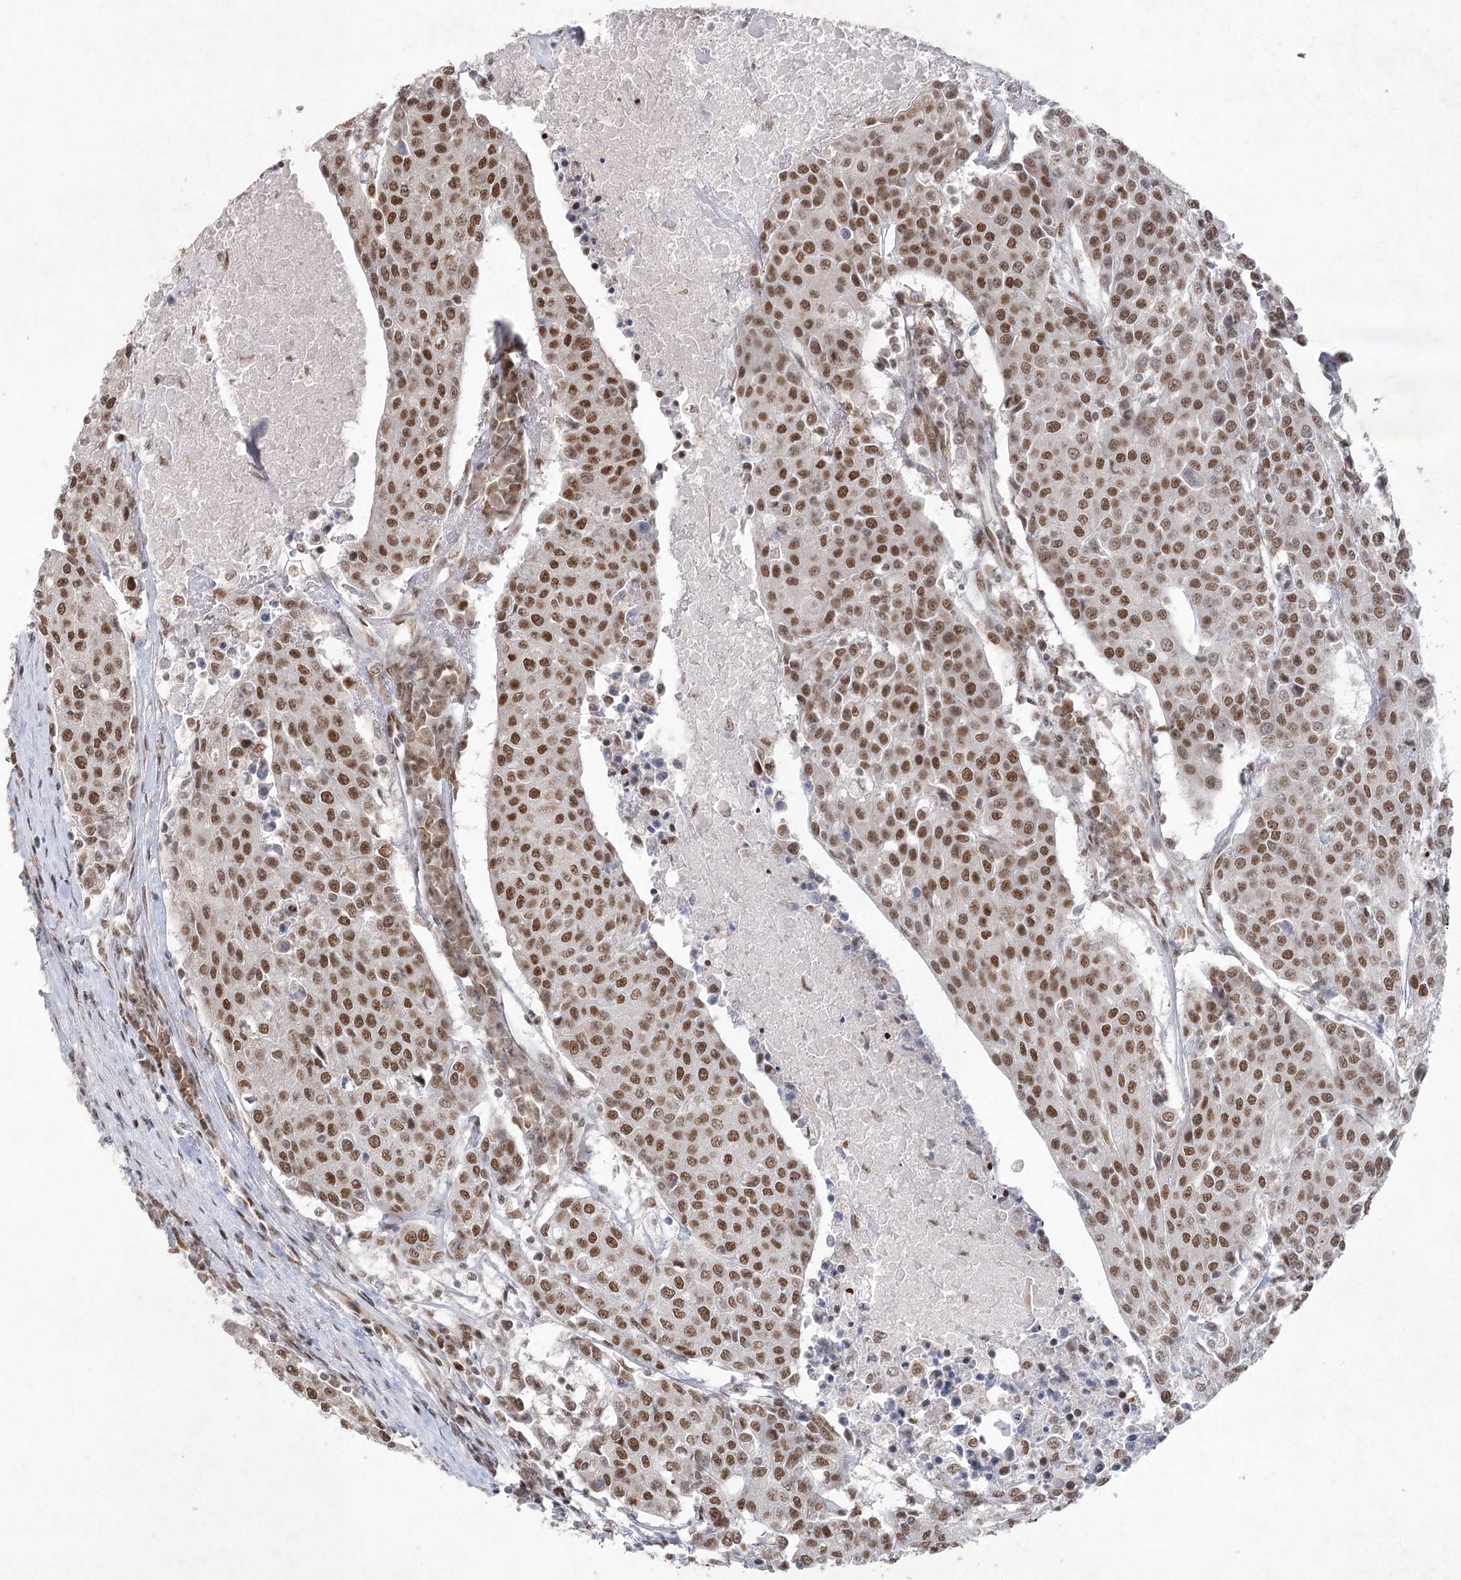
{"staining": {"intensity": "moderate", "quantity": ">75%", "location": "nuclear"}, "tissue": "urothelial cancer", "cell_type": "Tumor cells", "image_type": "cancer", "snomed": [{"axis": "morphology", "description": "Urothelial carcinoma, High grade"}, {"axis": "topography", "description": "Urinary bladder"}], "caption": "Brown immunohistochemical staining in urothelial cancer demonstrates moderate nuclear expression in about >75% of tumor cells.", "gene": "ZCCHC8", "patient": {"sex": "female", "age": 85}}